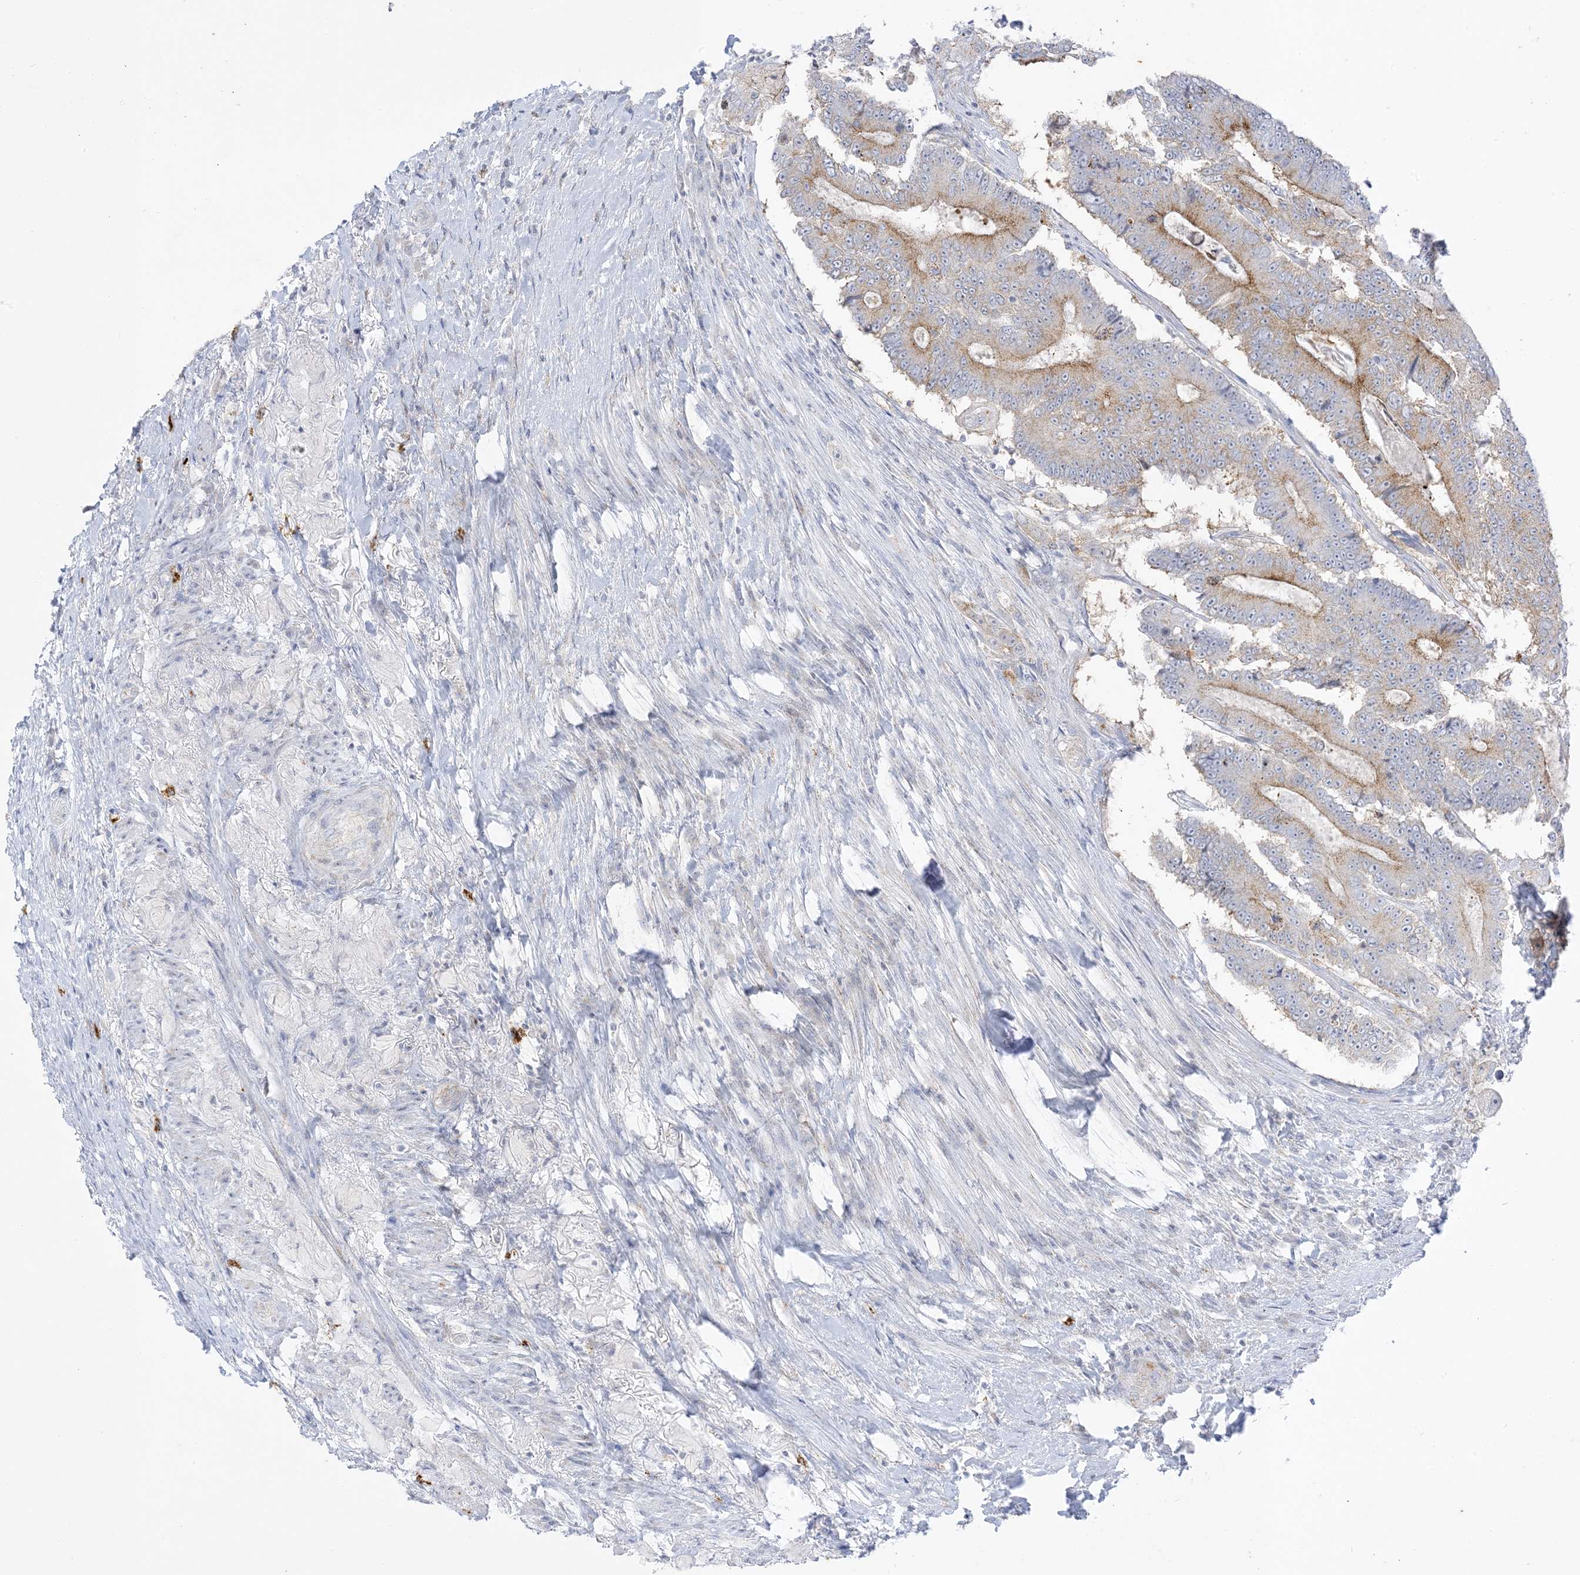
{"staining": {"intensity": "moderate", "quantity": "25%-75%", "location": "cytoplasmic/membranous"}, "tissue": "colorectal cancer", "cell_type": "Tumor cells", "image_type": "cancer", "snomed": [{"axis": "morphology", "description": "Adenocarcinoma, NOS"}, {"axis": "topography", "description": "Colon"}], "caption": "This is an image of immunohistochemistry (IHC) staining of colorectal cancer, which shows moderate positivity in the cytoplasmic/membranous of tumor cells.", "gene": "RAC1", "patient": {"sex": "male", "age": 83}}